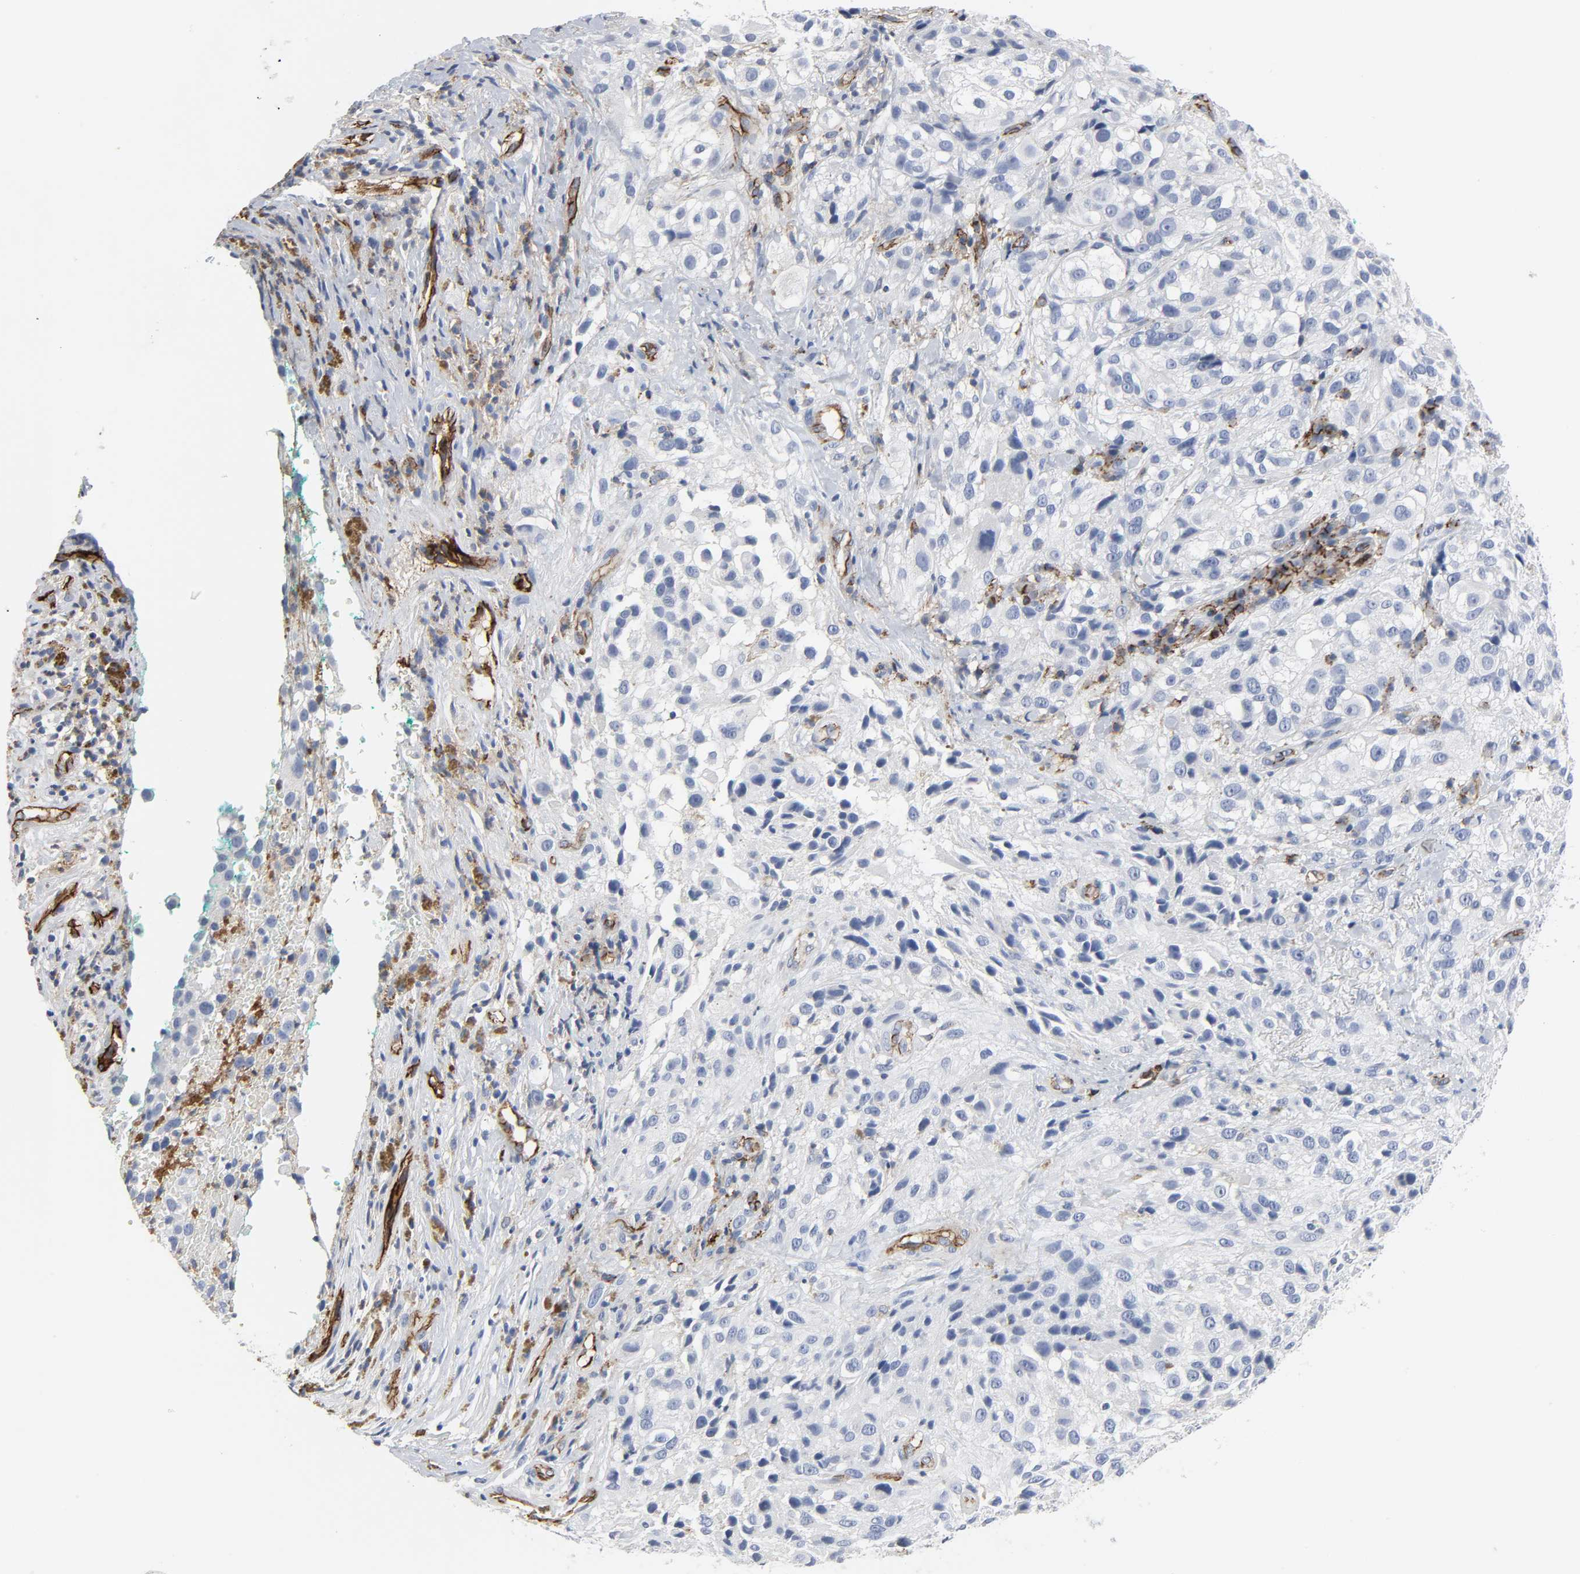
{"staining": {"intensity": "negative", "quantity": "none", "location": "none"}, "tissue": "melanoma", "cell_type": "Tumor cells", "image_type": "cancer", "snomed": [{"axis": "morphology", "description": "Necrosis, NOS"}, {"axis": "morphology", "description": "Malignant melanoma, NOS"}, {"axis": "topography", "description": "Skin"}], "caption": "DAB (3,3'-diaminobenzidine) immunohistochemical staining of melanoma exhibits no significant expression in tumor cells. (Brightfield microscopy of DAB (3,3'-diaminobenzidine) IHC at high magnification).", "gene": "PECAM1", "patient": {"sex": "female", "age": 87}}